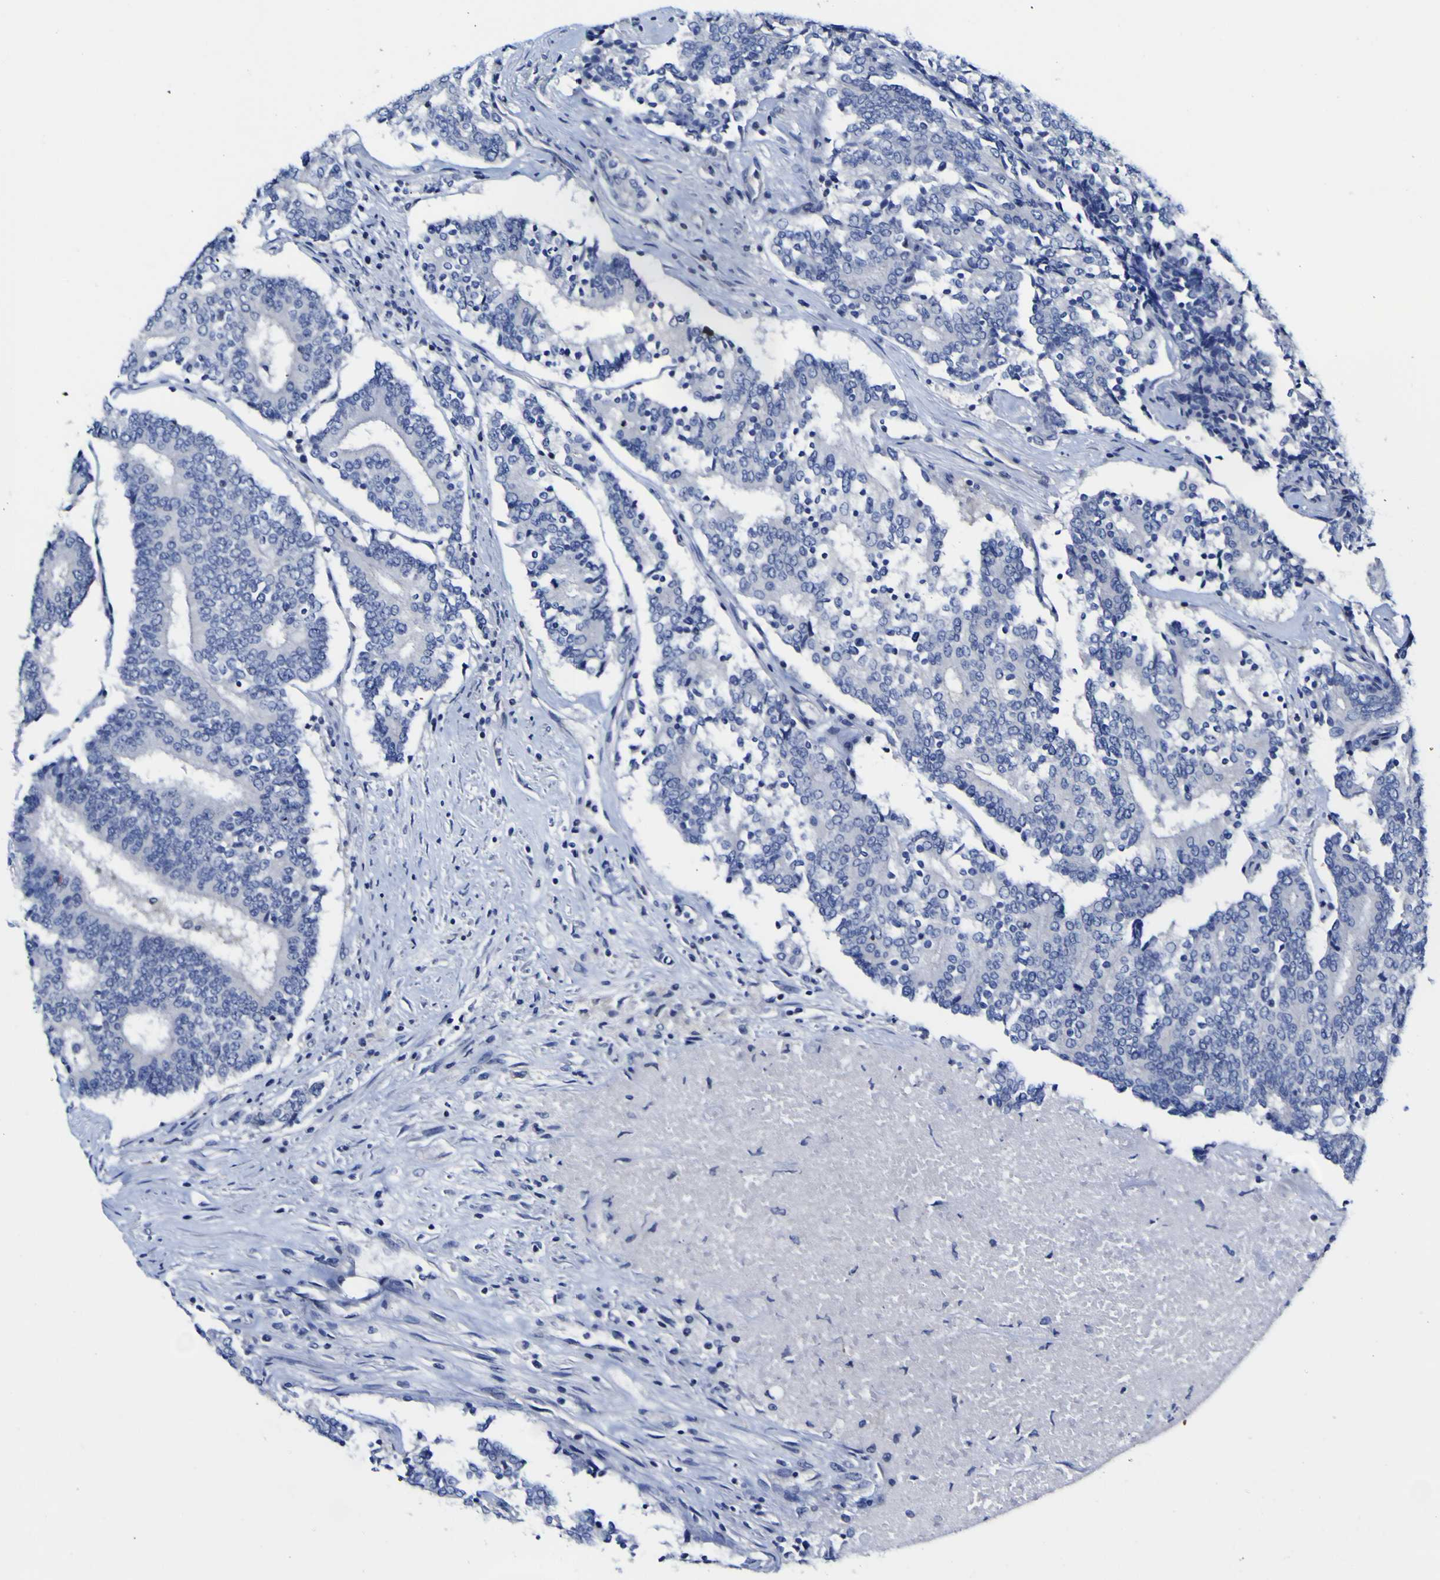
{"staining": {"intensity": "negative", "quantity": "none", "location": "none"}, "tissue": "prostate cancer", "cell_type": "Tumor cells", "image_type": "cancer", "snomed": [{"axis": "morphology", "description": "Normal tissue, NOS"}, {"axis": "morphology", "description": "Adenocarcinoma, High grade"}, {"axis": "topography", "description": "Prostate"}, {"axis": "topography", "description": "Seminal veicle"}], "caption": "High power microscopy histopathology image of an immunohistochemistry histopathology image of prostate cancer (adenocarcinoma (high-grade)), revealing no significant staining in tumor cells. (DAB immunohistochemistry visualized using brightfield microscopy, high magnification).", "gene": "CASP6", "patient": {"sex": "male", "age": 55}}